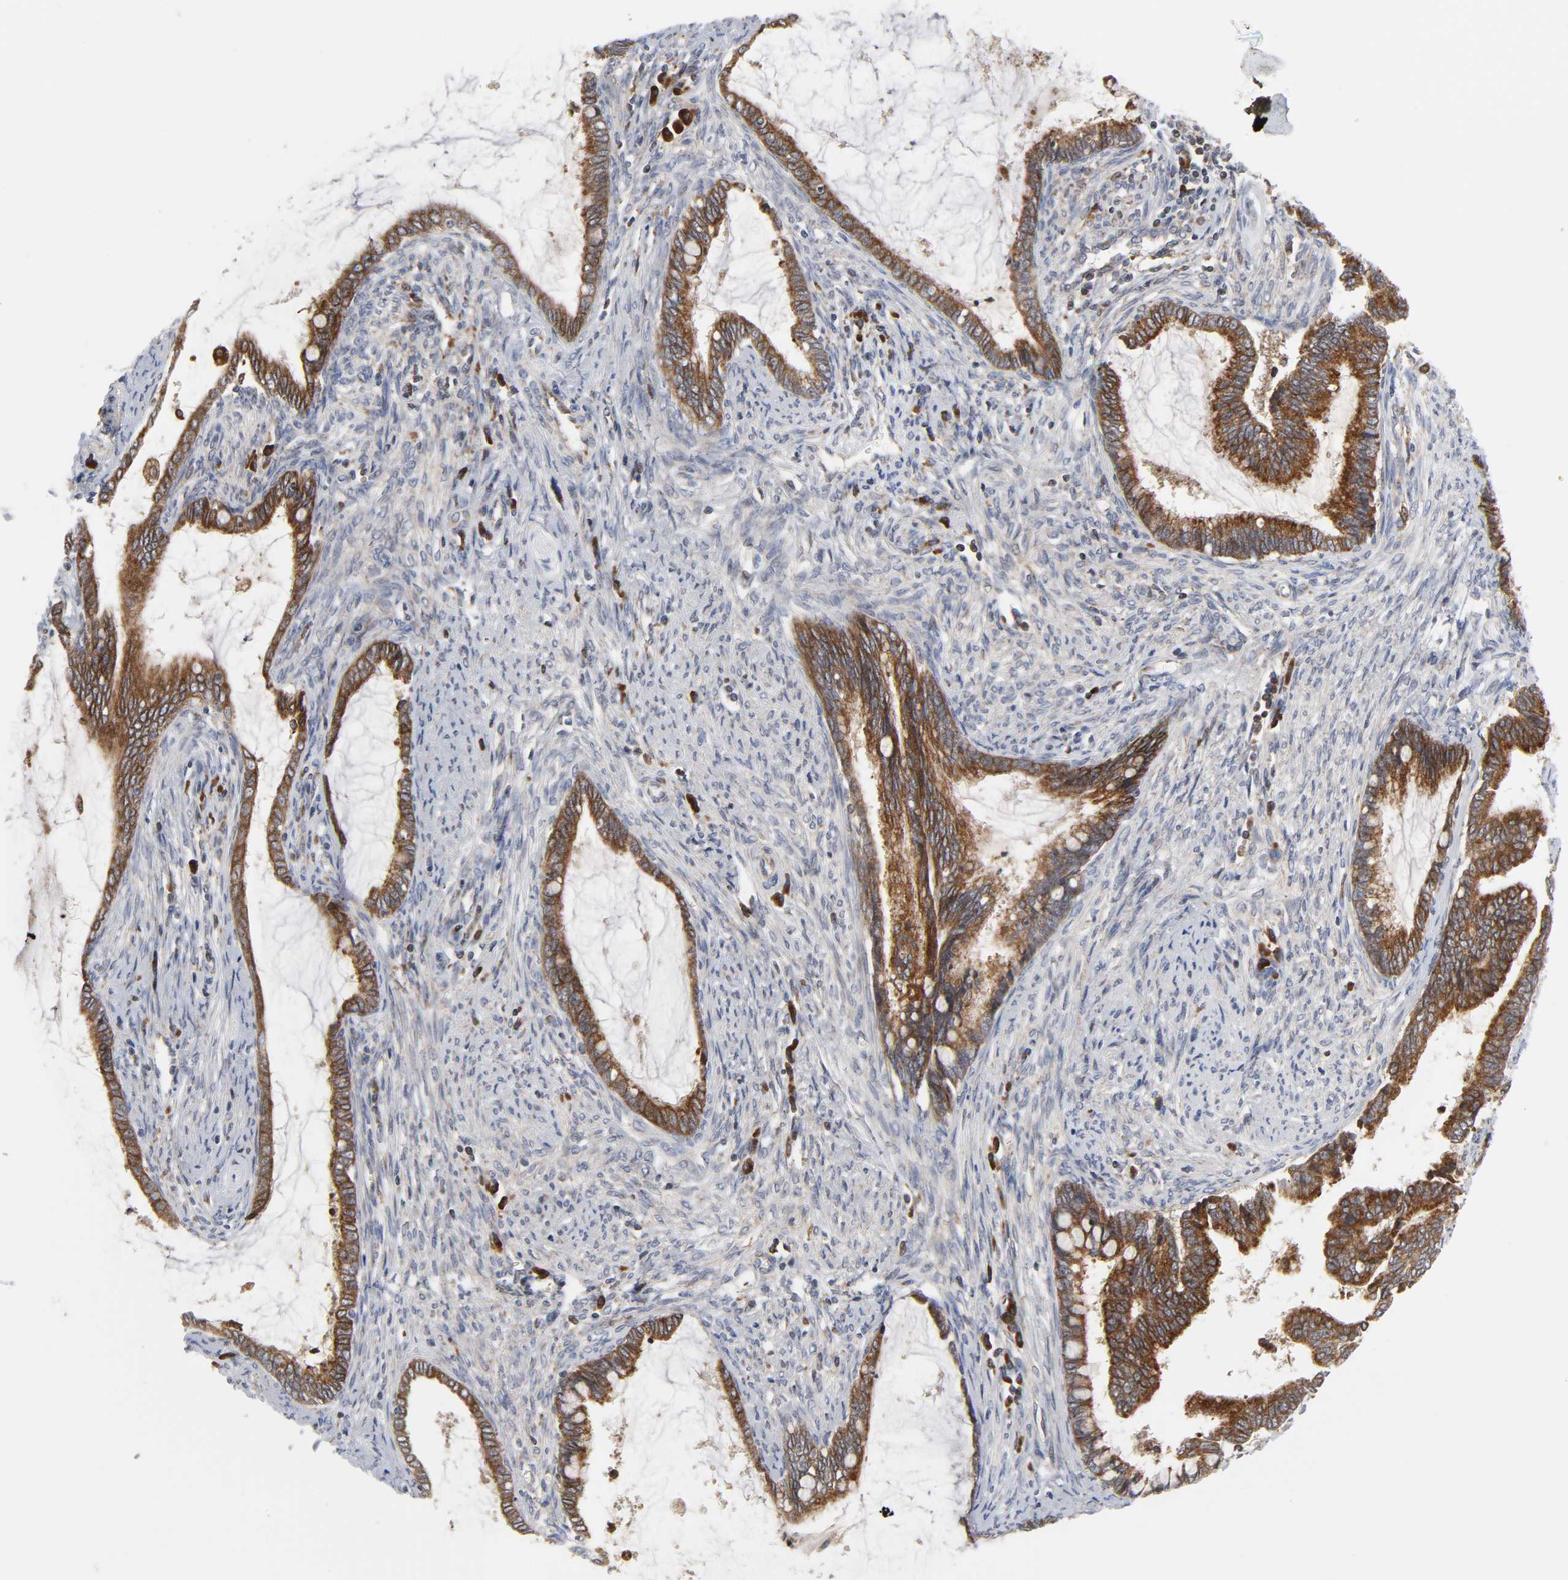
{"staining": {"intensity": "strong", "quantity": ">75%", "location": "cytoplasmic/membranous"}, "tissue": "cervical cancer", "cell_type": "Tumor cells", "image_type": "cancer", "snomed": [{"axis": "morphology", "description": "Adenocarcinoma, NOS"}, {"axis": "topography", "description": "Cervix"}], "caption": "Immunohistochemistry (IHC) micrograph of human cervical cancer stained for a protein (brown), which displays high levels of strong cytoplasmic/membranous expression in about >75% of tumor cells.", "gene": "BAX", "patient": {"sex": "female", "age": 44}}